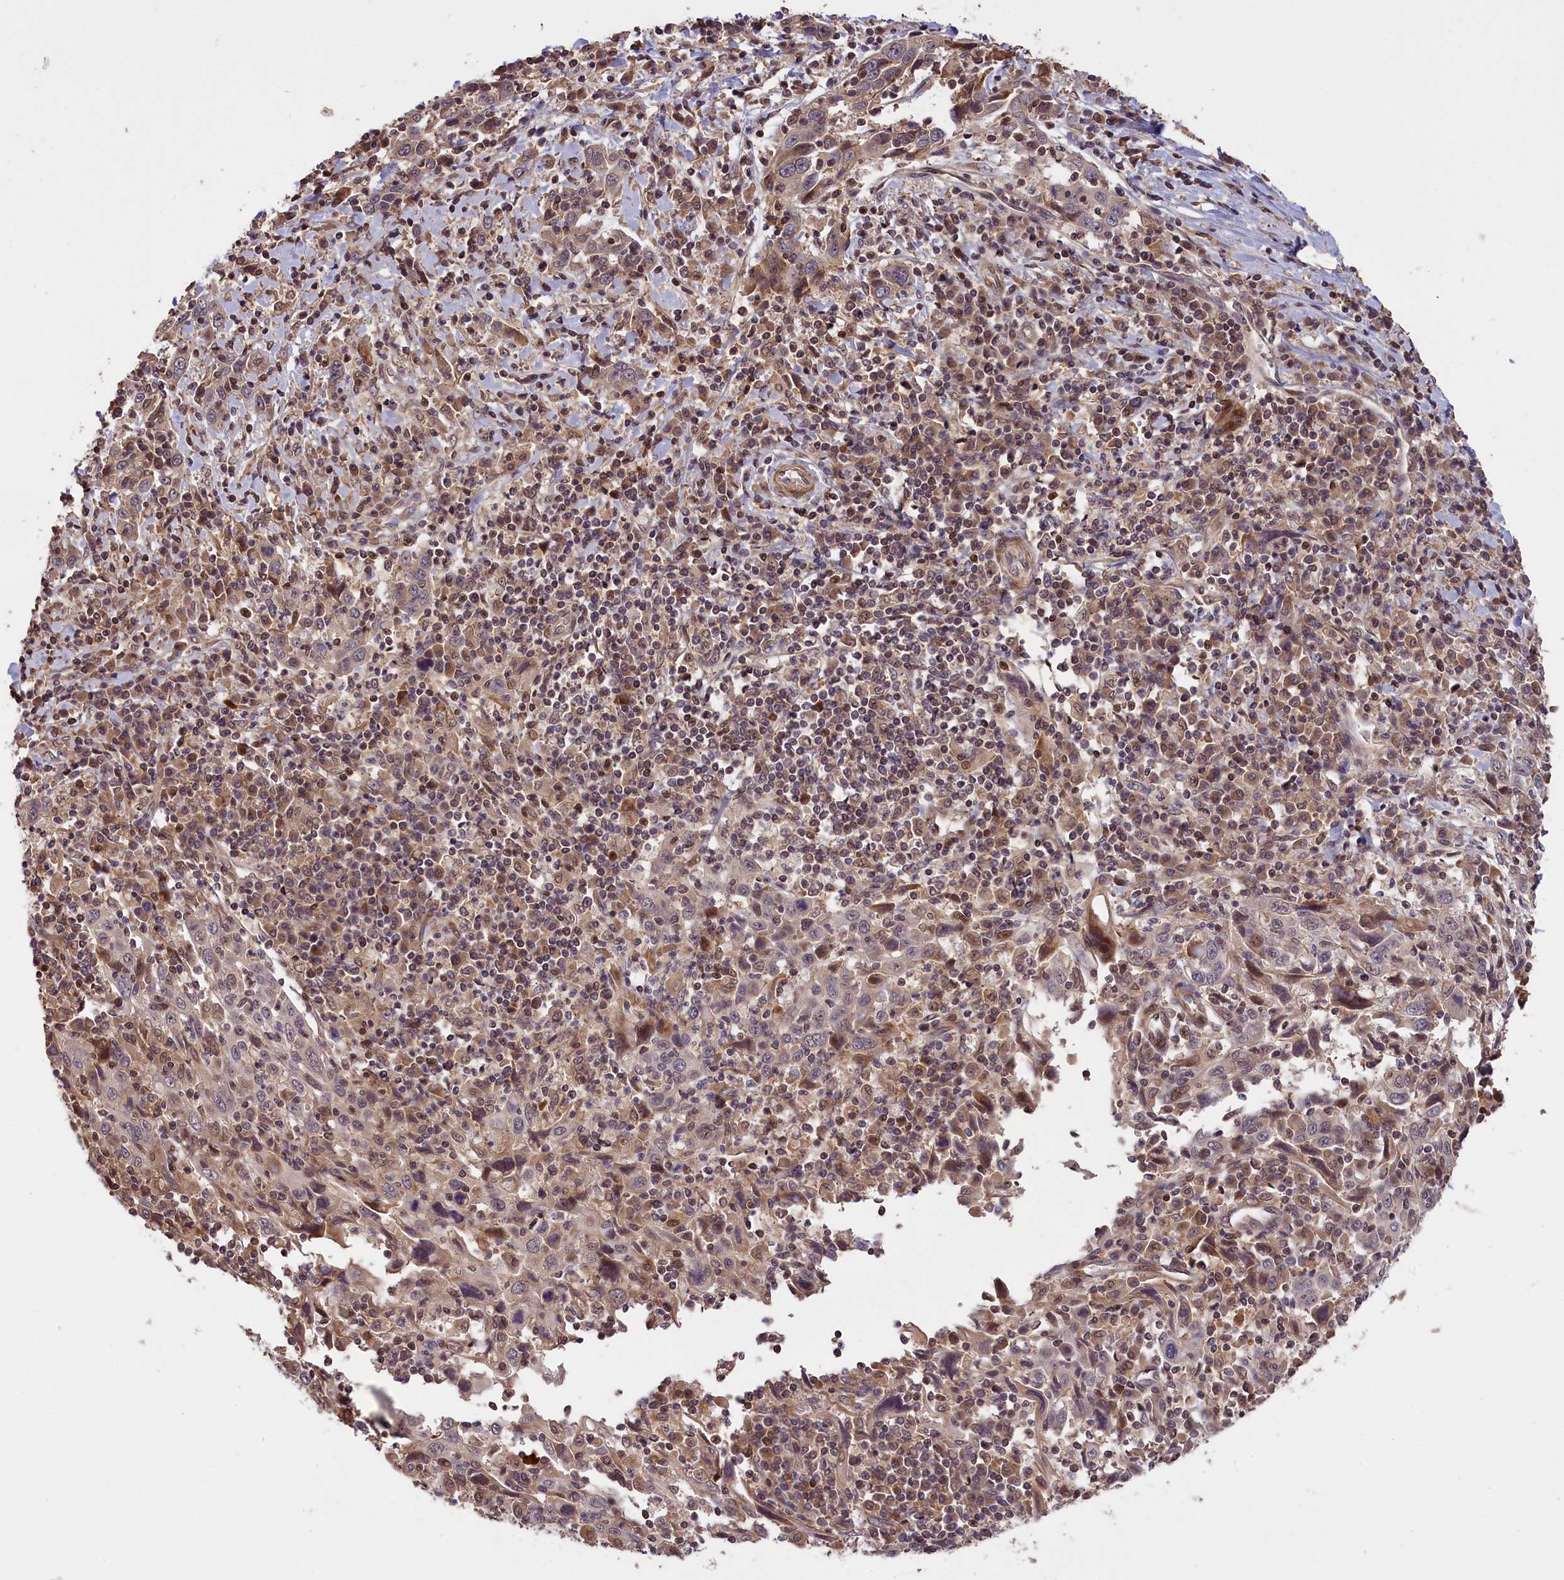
{"staining": {"intensity": "weak", "quantity": "<25%", "location": "cytoplasmic/membranous"}, "tissue": "cervical cancer", "cell_type": "Tumor cells", "image_type": "cancer", "snomed": [{"axis": "morphology", "description": "Squamous cell carcinoma, NOS"}, {"axis": "topography", "description": "Cervix"}], "caption": "The image displays no staining of tumor cells in cervical cancer (squamous cell carcinoma).", "gene": "DNAJB9", "patient": {"sex": "female", "age": 46}}